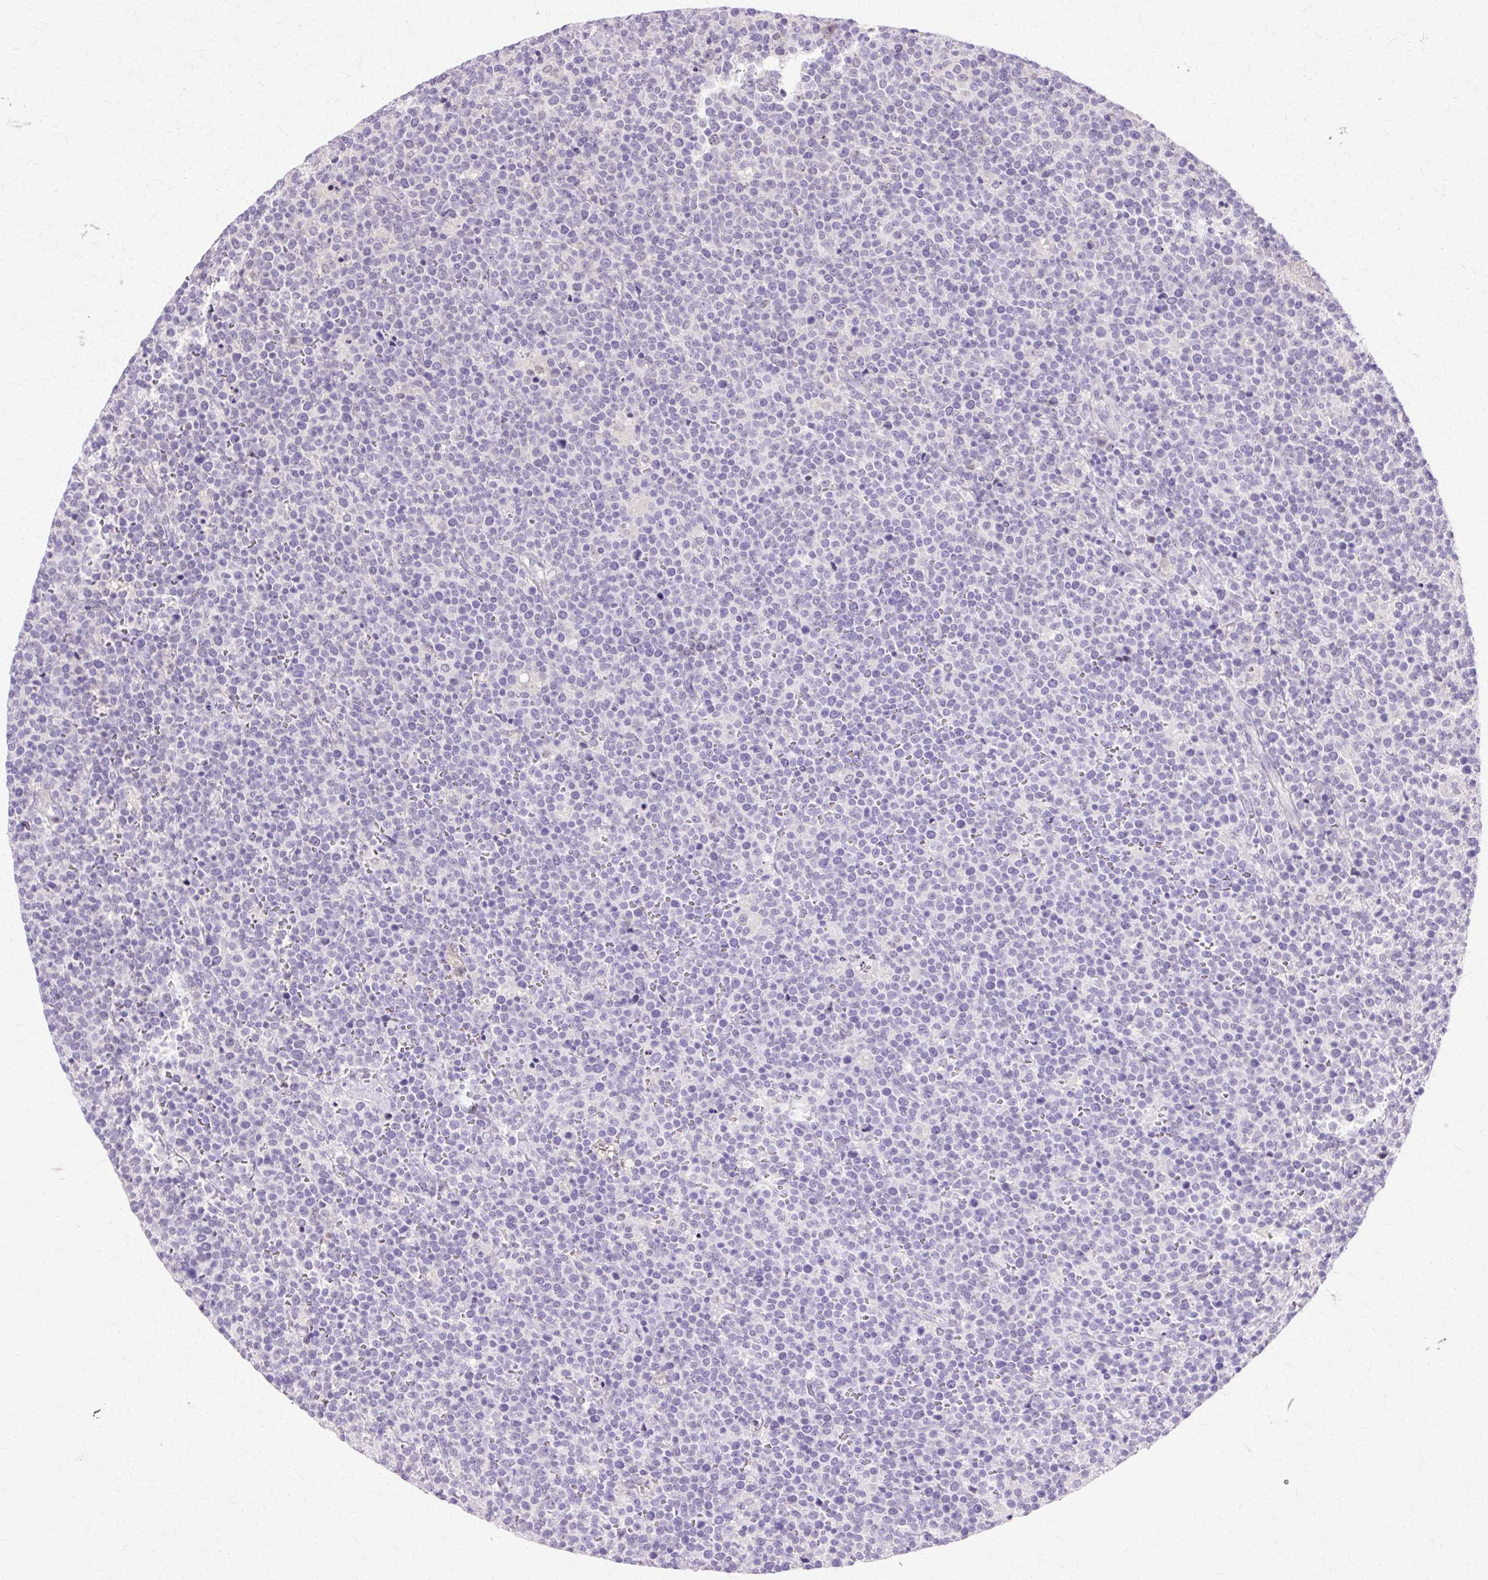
{"staining": {"intensity": "negative", "quantity": "none", "location": "none"}, "tissue": "lymphoma", "cell_type": "Tumor cells", "image_type": "cancer", "snomed": [{"axis": "morphology", "description": "Malignant lymphoma, non-Hodgkin's type, High grade"}, {"axis": "topography", "description": "Lymph node"}], "caption": "Immunohistochemistry (IHC) of malignant lymphoma, non-Hodgkin's type (high-grade) shows no staining in tumor cells.", "gene": "HSPA8", "patient": {"sex": "male", "age": 61}}